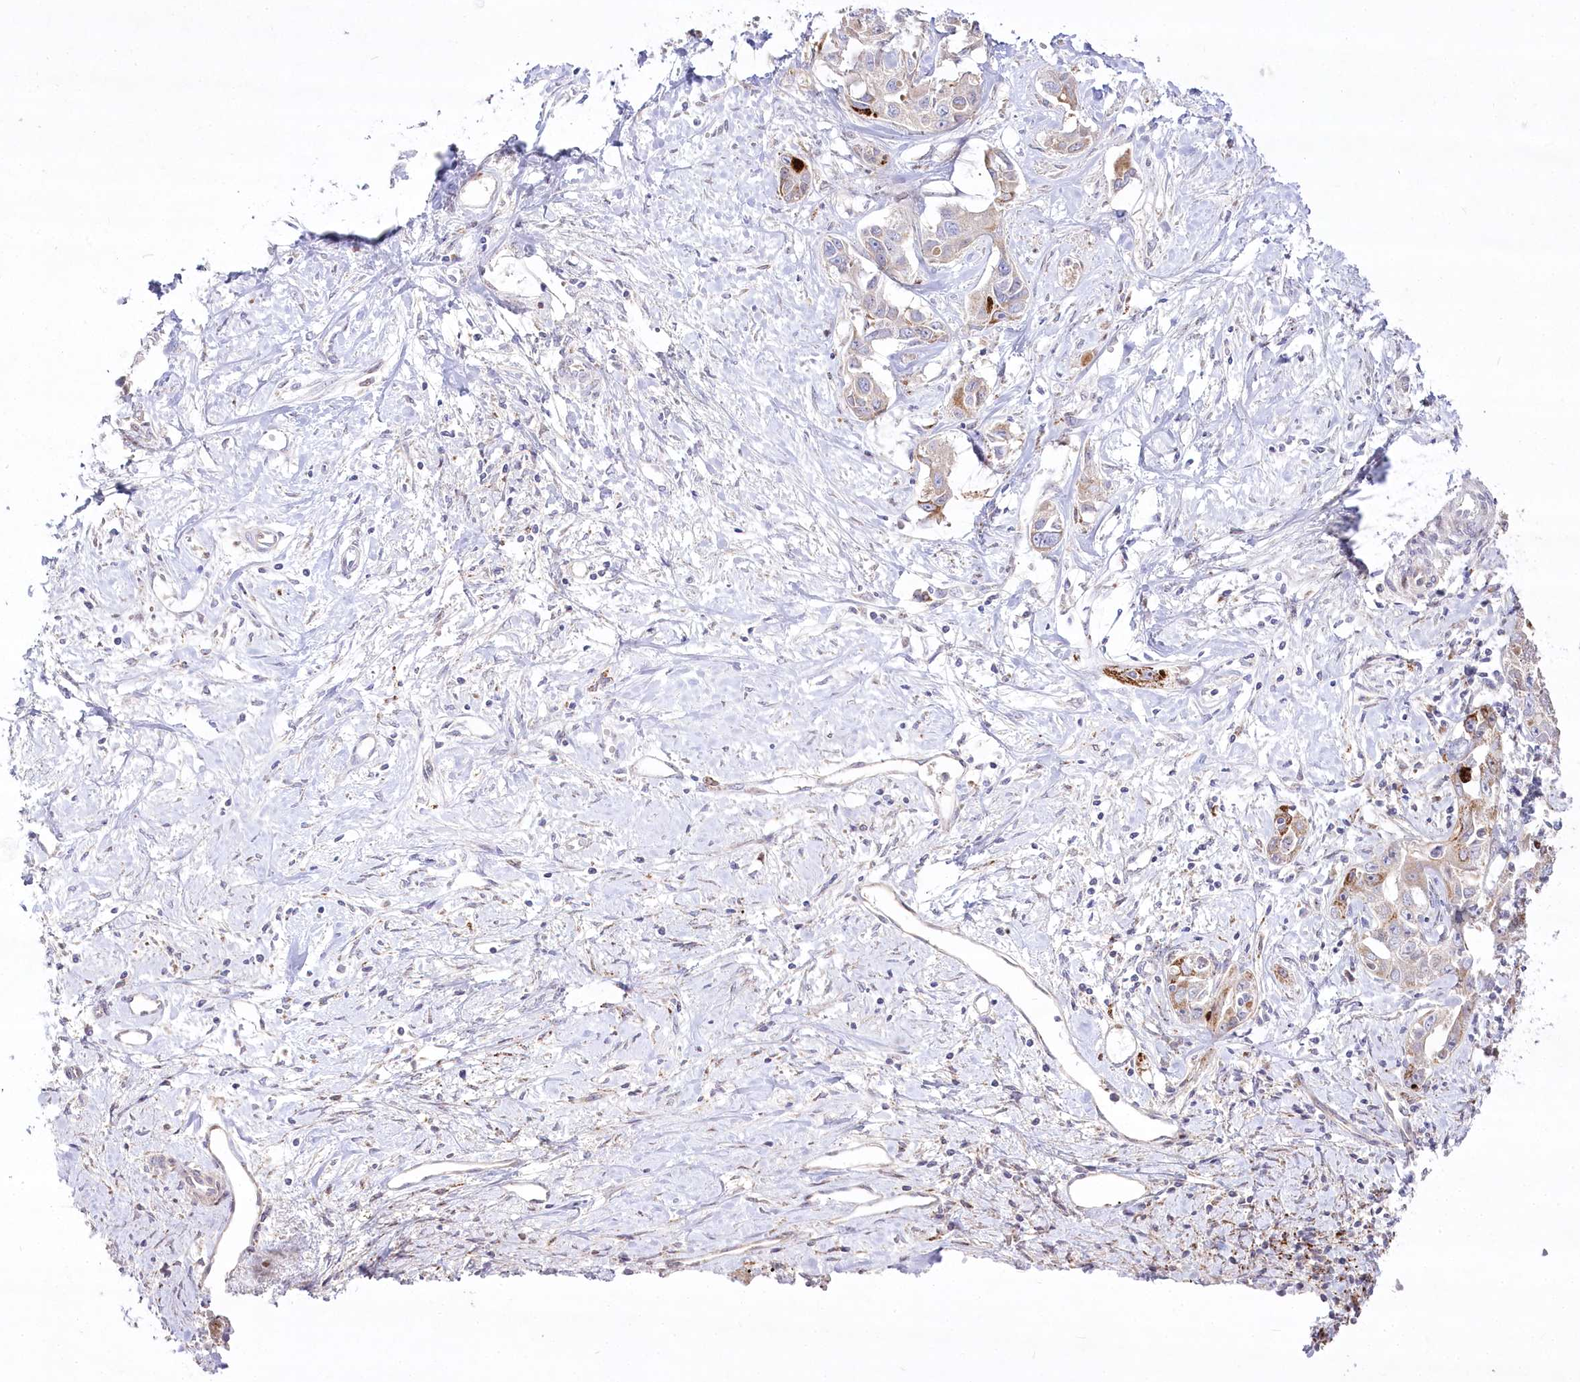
{"staining": {"intensity": "moderate", "quantity": "<25%", "location": "cytoplasmic/membranous"}, "tissue": "liver cancer", "cell_type": "Tumor cells", "image_type": "cancer", "snomed": [{"axis": "morphology", "description": "Cholangiocarcinoma"}, {"axis": "topography", "description": "Liver"}], "caption": "Liver cancer (cholangiocarcinoma) stained with a brown dye shows moderate cytoplasmic/membranous positive expression in about <25% of tumor cells.", "gene": "CEP164", "patient": {"sex": "male", "age": 59}}